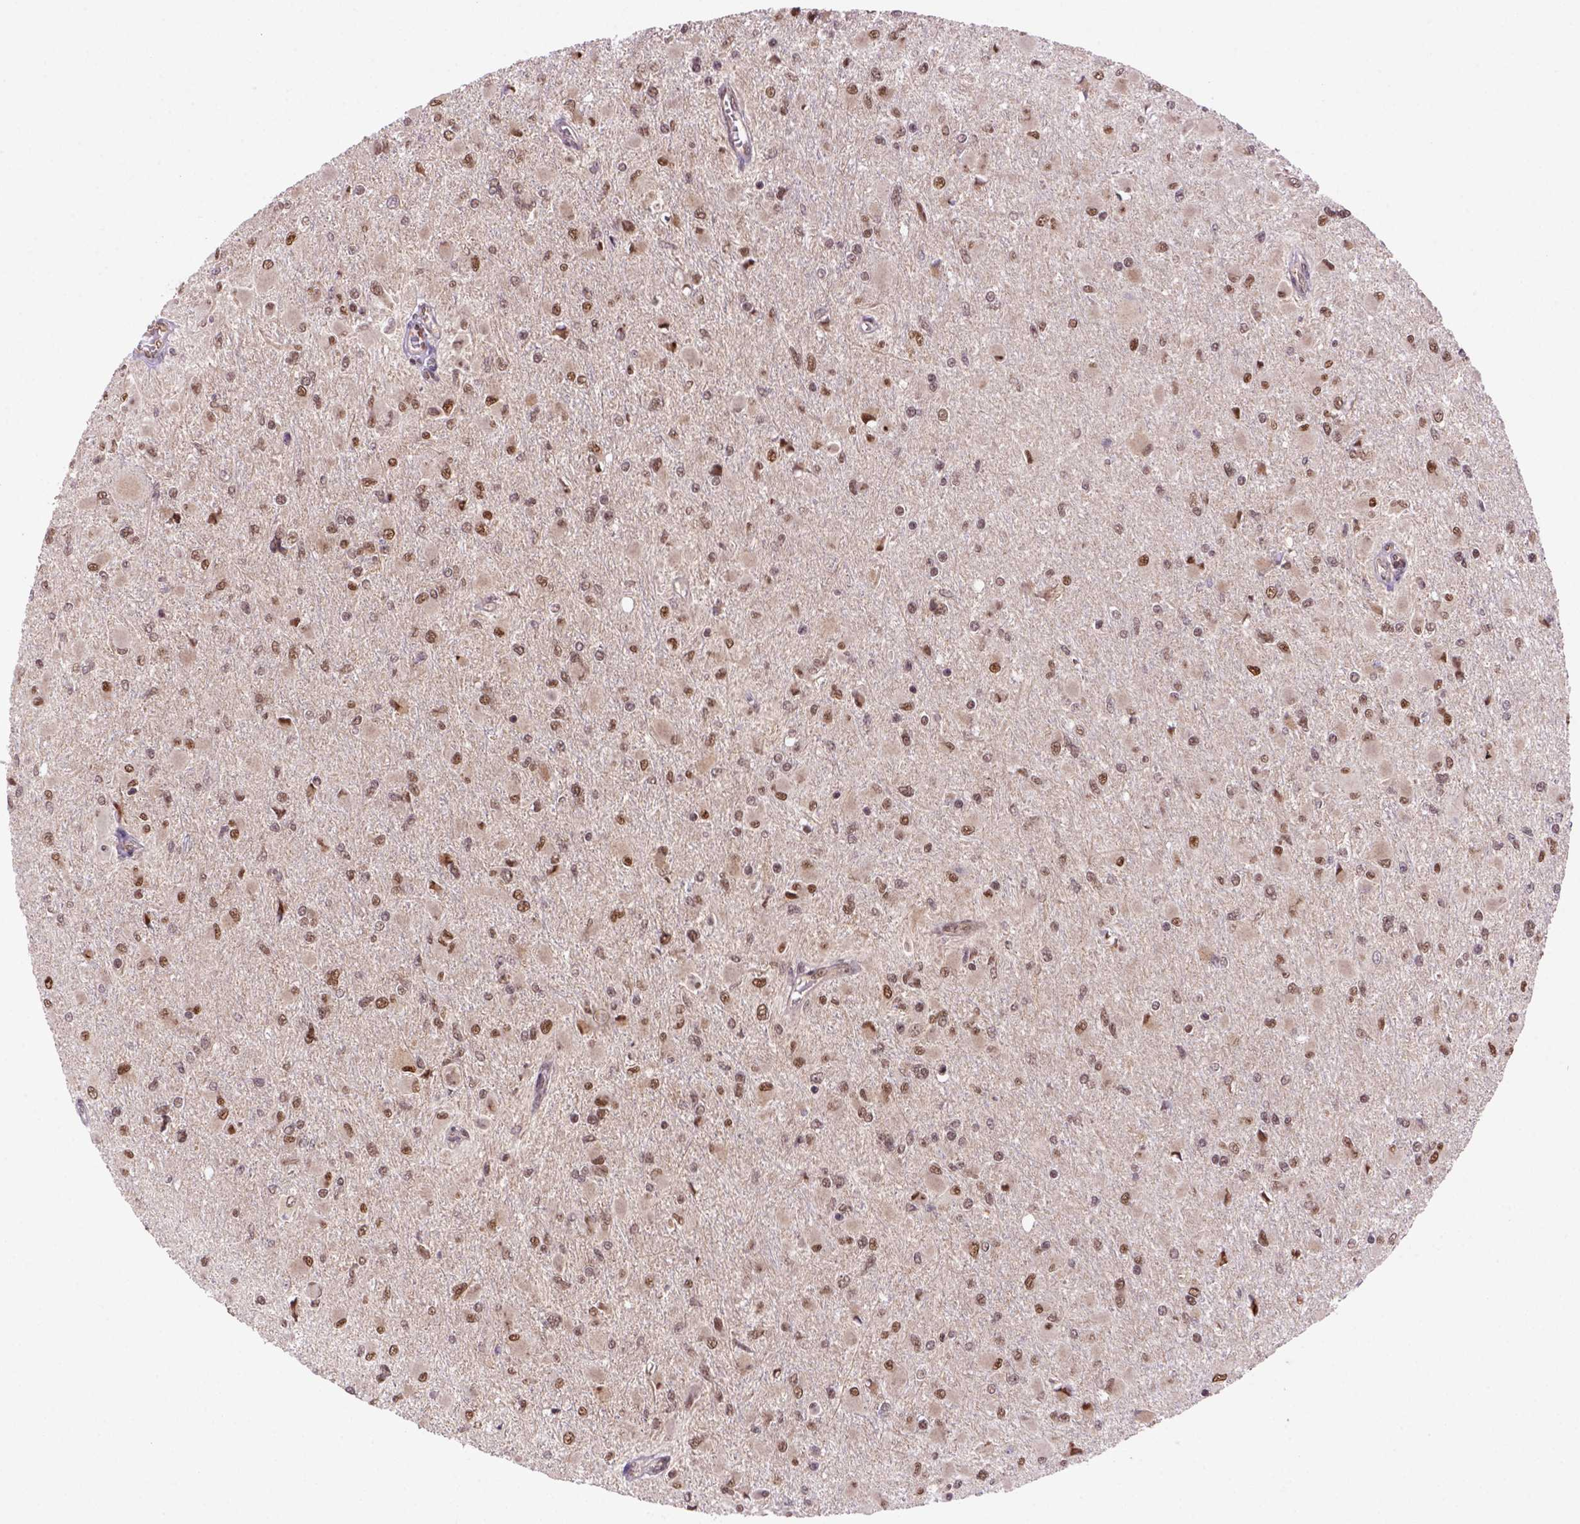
{"staining": {"intensity": "moderate", "quantity": ">75%", "location": "nuclear"}, "tissue": "glioma", "cell_type": "Tumor cells", "image_type": "cancer", "snomed": [{"axis": "morphology", "description": "Glioma, malignant, High grade"}, {"axis": "topography", "description": "Cerebral cortex"}], "caption": "The immunohistochemical stain shows moderate nuclear staining in tumor cells of malignant glioma (high-grade) tissue.", "gene": "PSMC2", "patient": {"sex": "female", "age": 36}}